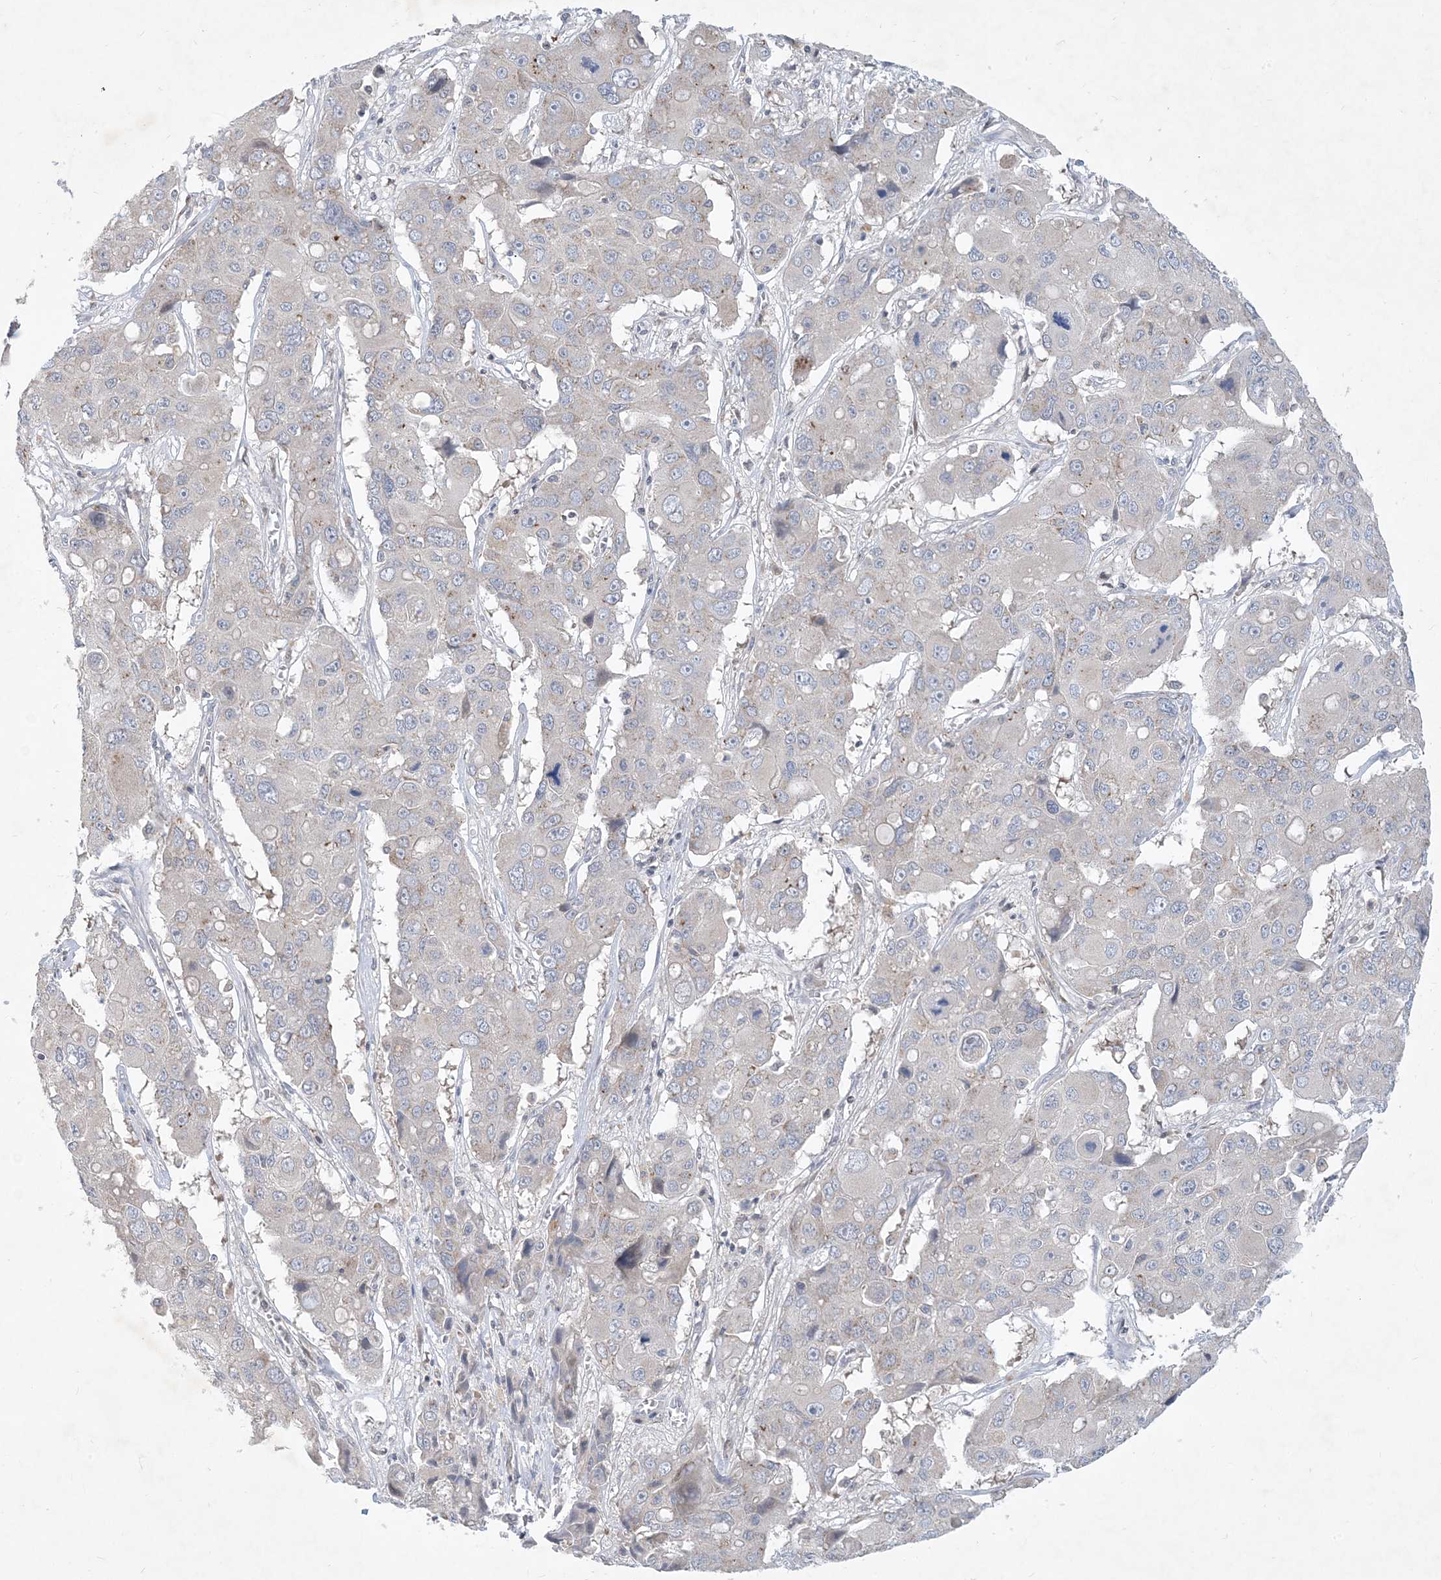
{"staining": {"intensity": "negative", "quantity": "none", "location": "none"}, "tissue": "liver cancer", "cell_type": "Tumor cells", "image_type": "cancer", "snomed": [{"axis": "morphology", "description": "Cholangiocarcinoma"}, {"axis": "topography", "description": "Liver"}], "caption": "Histopathology image shows no protein staining in tumor cells of cholangiocarcinoma (liver) tissue.", "gene": "CCDC14", "patient": {"sex": "male", "age": 67}}